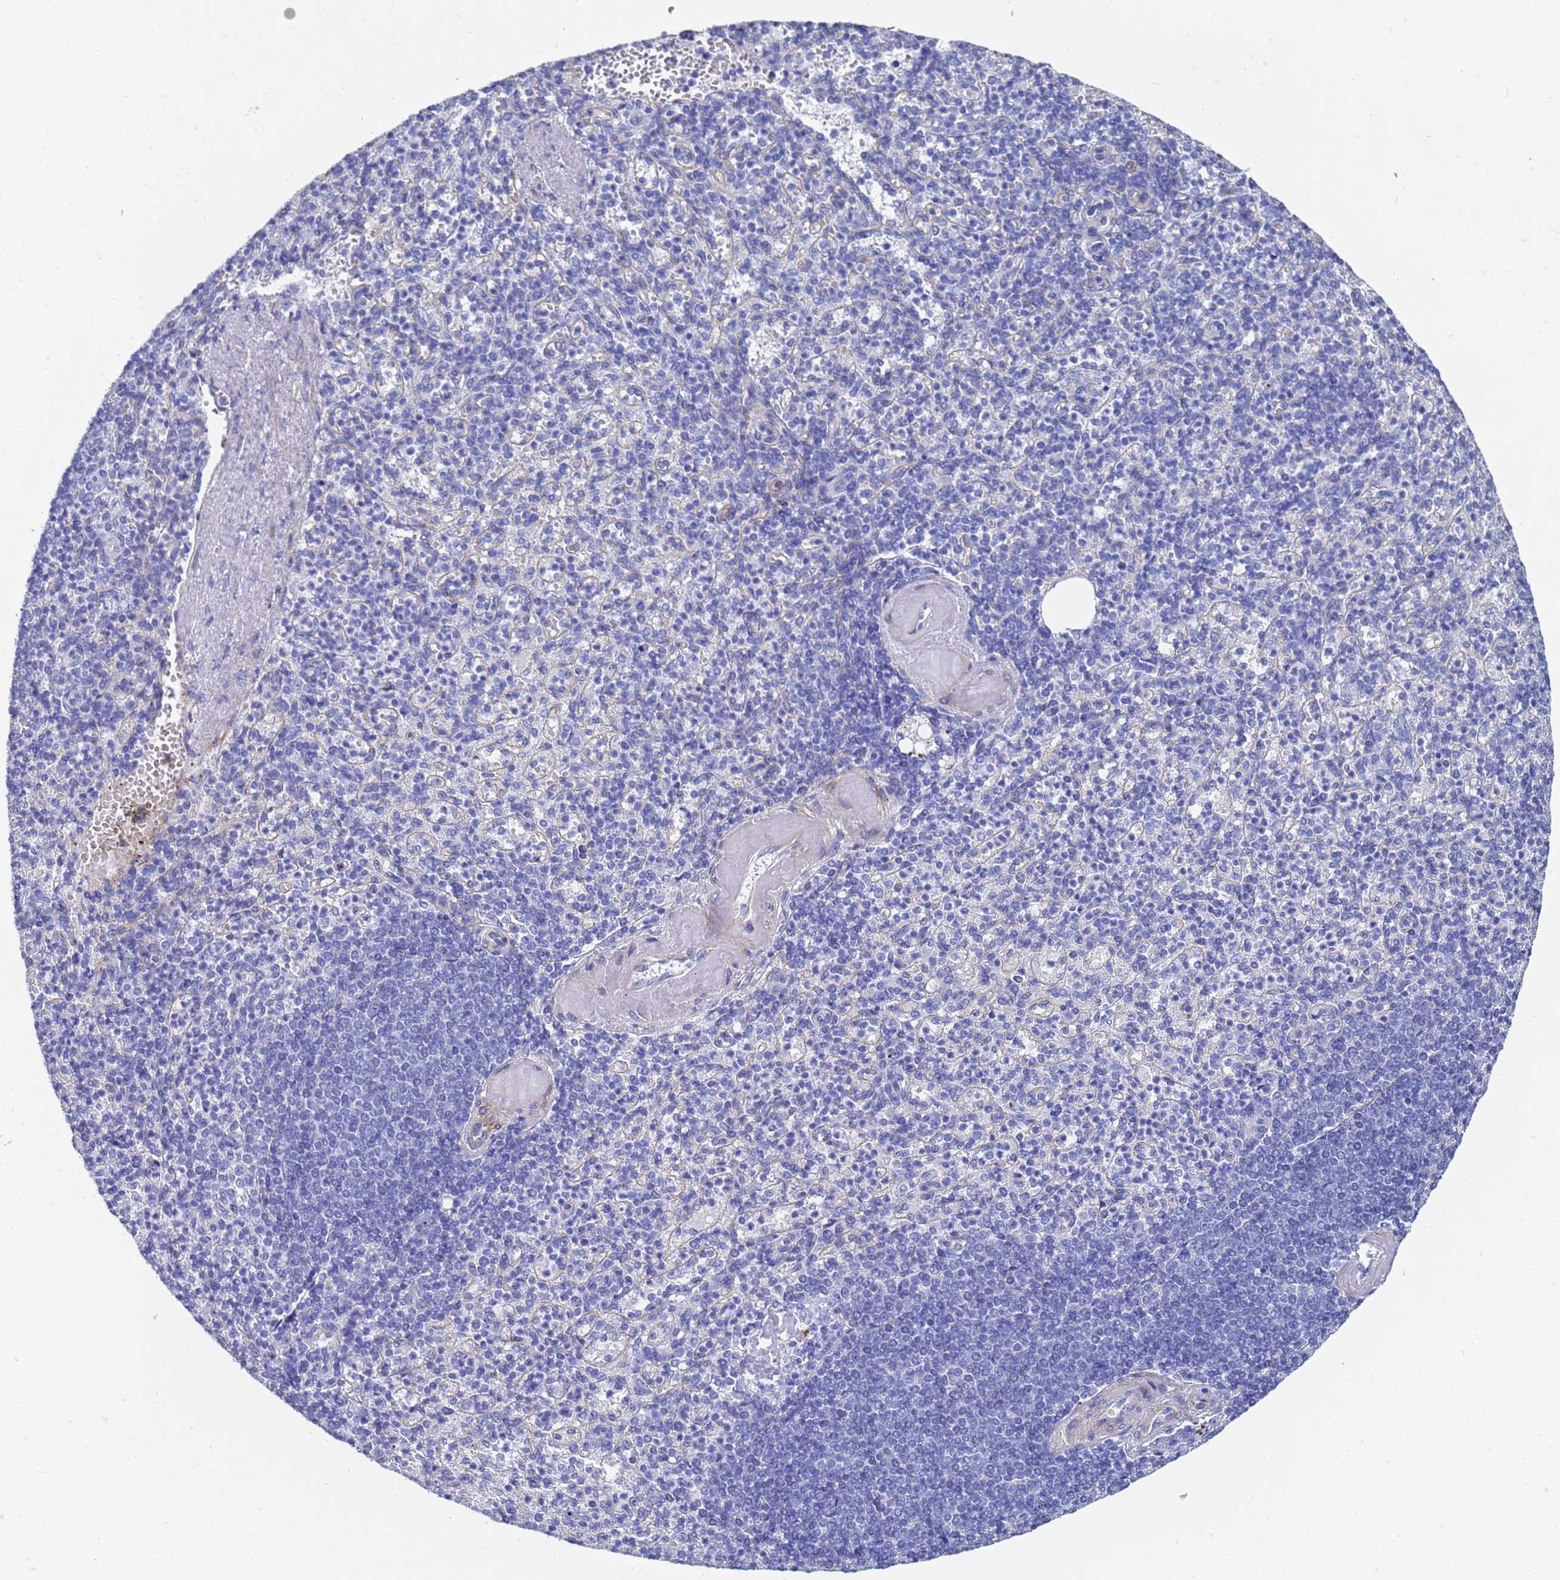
{"staining": {"intensity": "negative", "quantity": "none", "location": "none"}, "tissue": "spleen", "cell_type": "Cells in red pulp", "image_type": "normal", "snomed": [{"axis": "morphology", "description": "Normal tissue, NOS"}, {"axis": "topography", "description": "Spleen"}], "caption": "Cells in red pulp show no significant protein staining in unremarkable spleen. Brightfield microscopy of immunohistochemistry (IHC) stained with DAB (brown) and hematoxylin (blue), captured at high magnification.", "gene": "ENSG00000198211", "patient": {"sex": "female", "age": 74}}